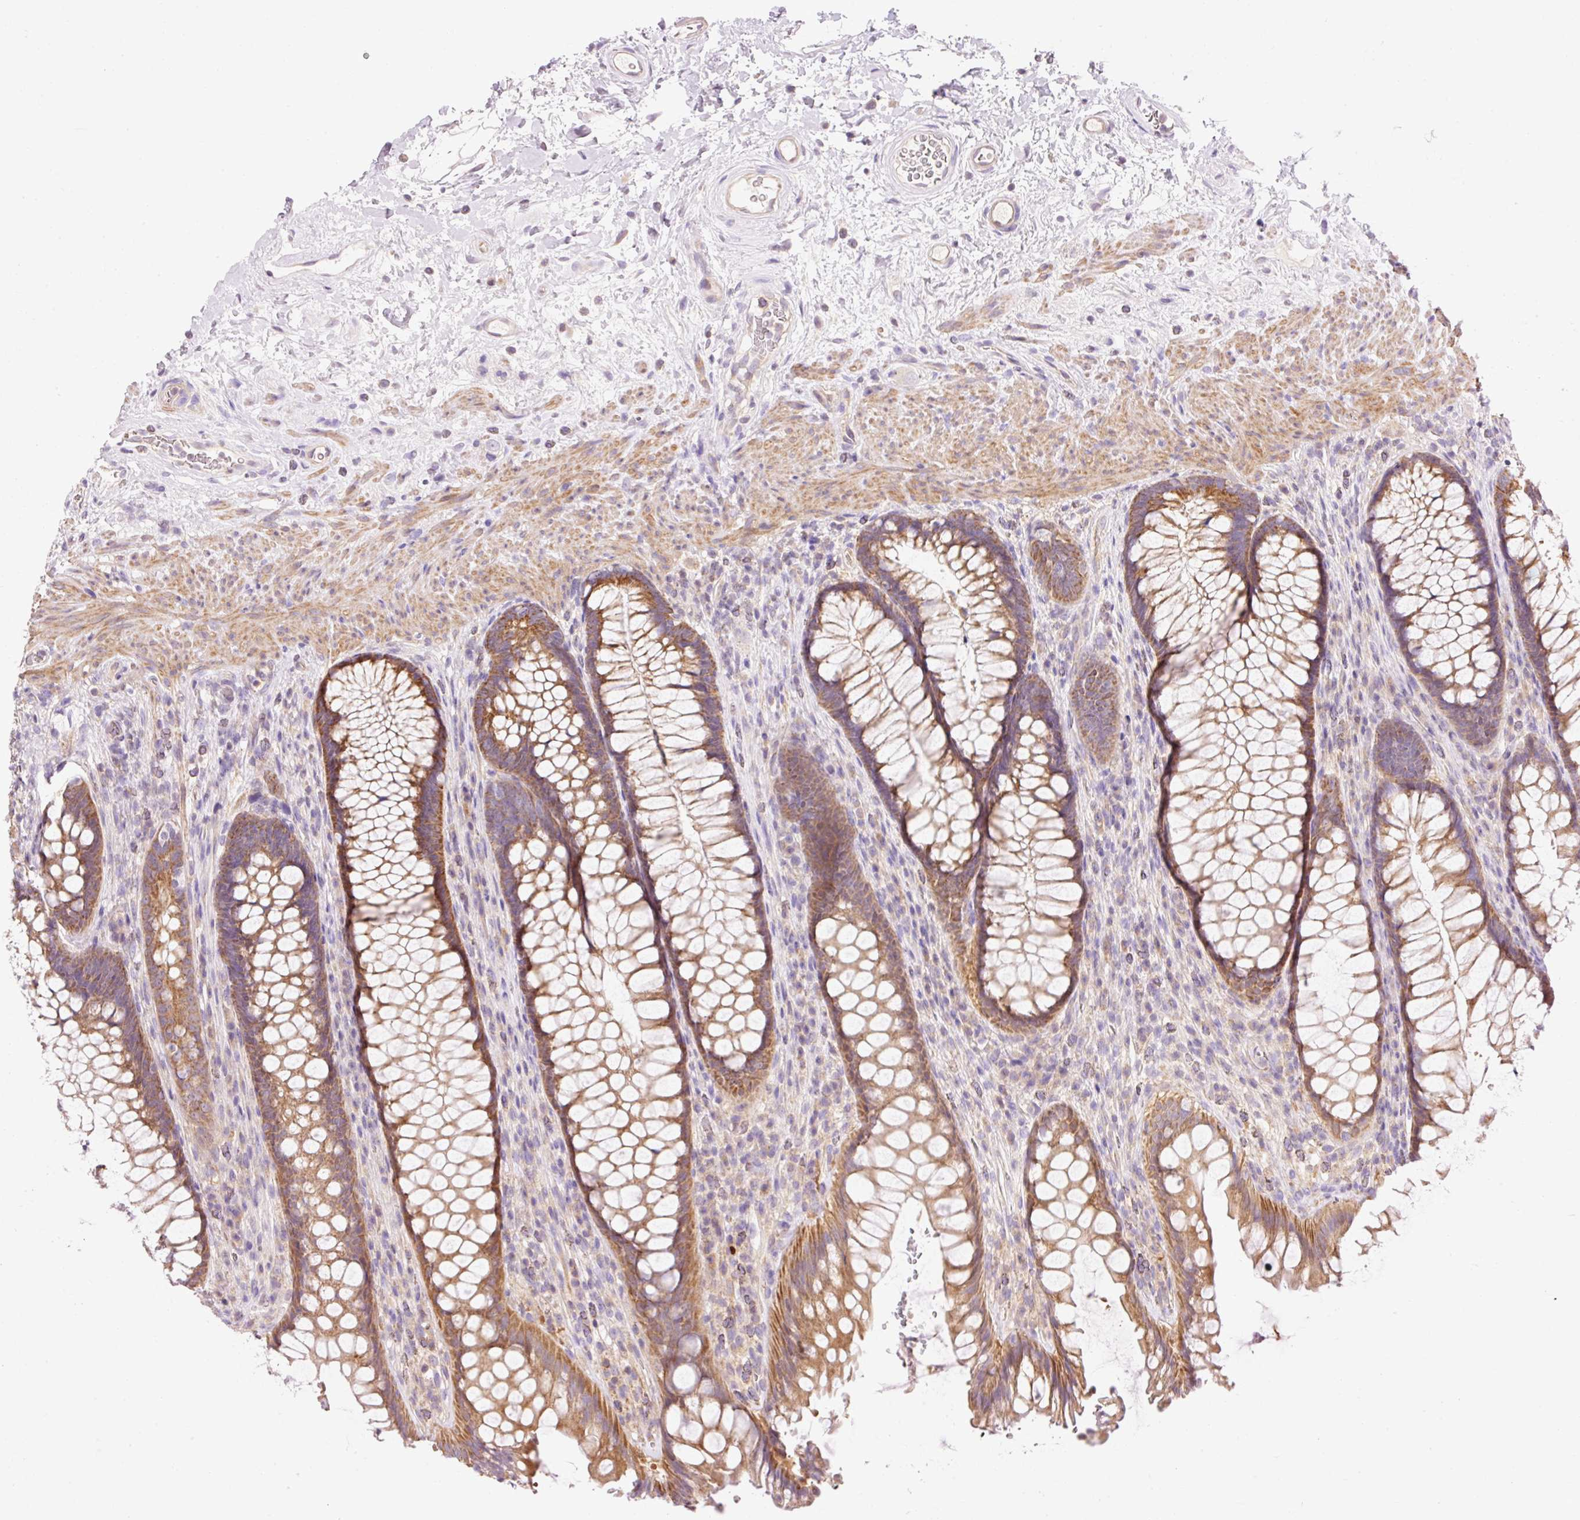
{"staining": {"intensity": "moderate", "quantity": ">75%", "location": "cytoplasmic/membranous"}, "tissue": "rectum", "cell_type": "Glandular cells", "image_type": "normal", "snomed": [{"axis": "morphology", "description": "Normal tissue, NOS"}, {"axis": "topography", "description": "Rectum"}], "caption": "Rectum stained with a brown dye exhibits moderate cytoplasmic/membranous positive staining in about >75% of glandular cells.", "gene": "IMMT", "patient": {"sex": "male", "age": 53}}